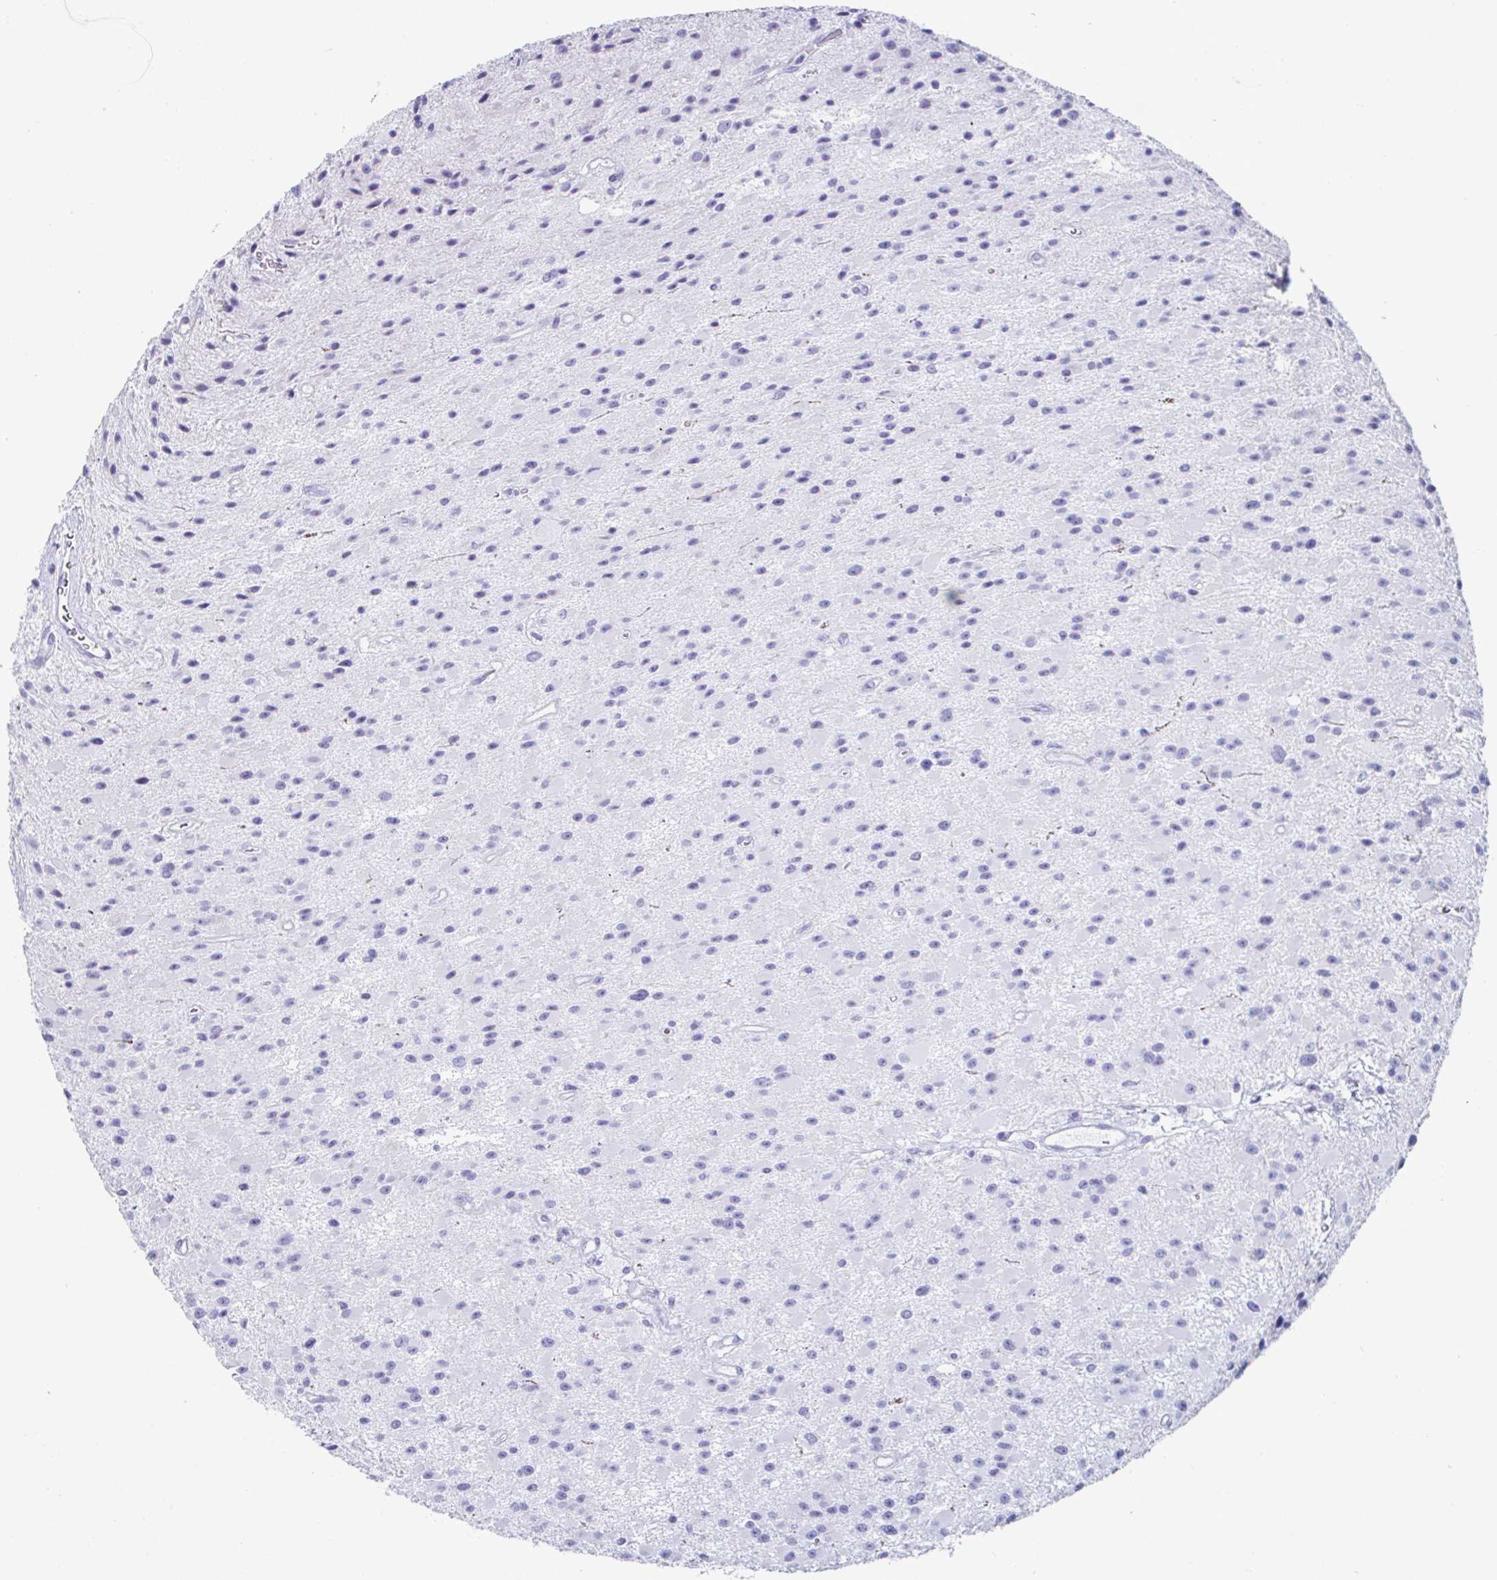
{"staining": {"intensity": "negative", "quantity": "none", "location": "none"}, "tissue": "glioma", "cell_type": "Tumor cells", "image_type": "cancer", "snomed": [{"axis": "morphology", "description": "Glioma, malignant, High grade"}, {"axis": "topography", "description": "Brain"}], "caption": "Immunohistochemical staining of malignant glioma (high-grade) shows no significant staining in tumor cells. (DAB immunohistochemistry, high magnification).", "gene": "CREG2", "patient": {"sex": "male", "age": 29}}